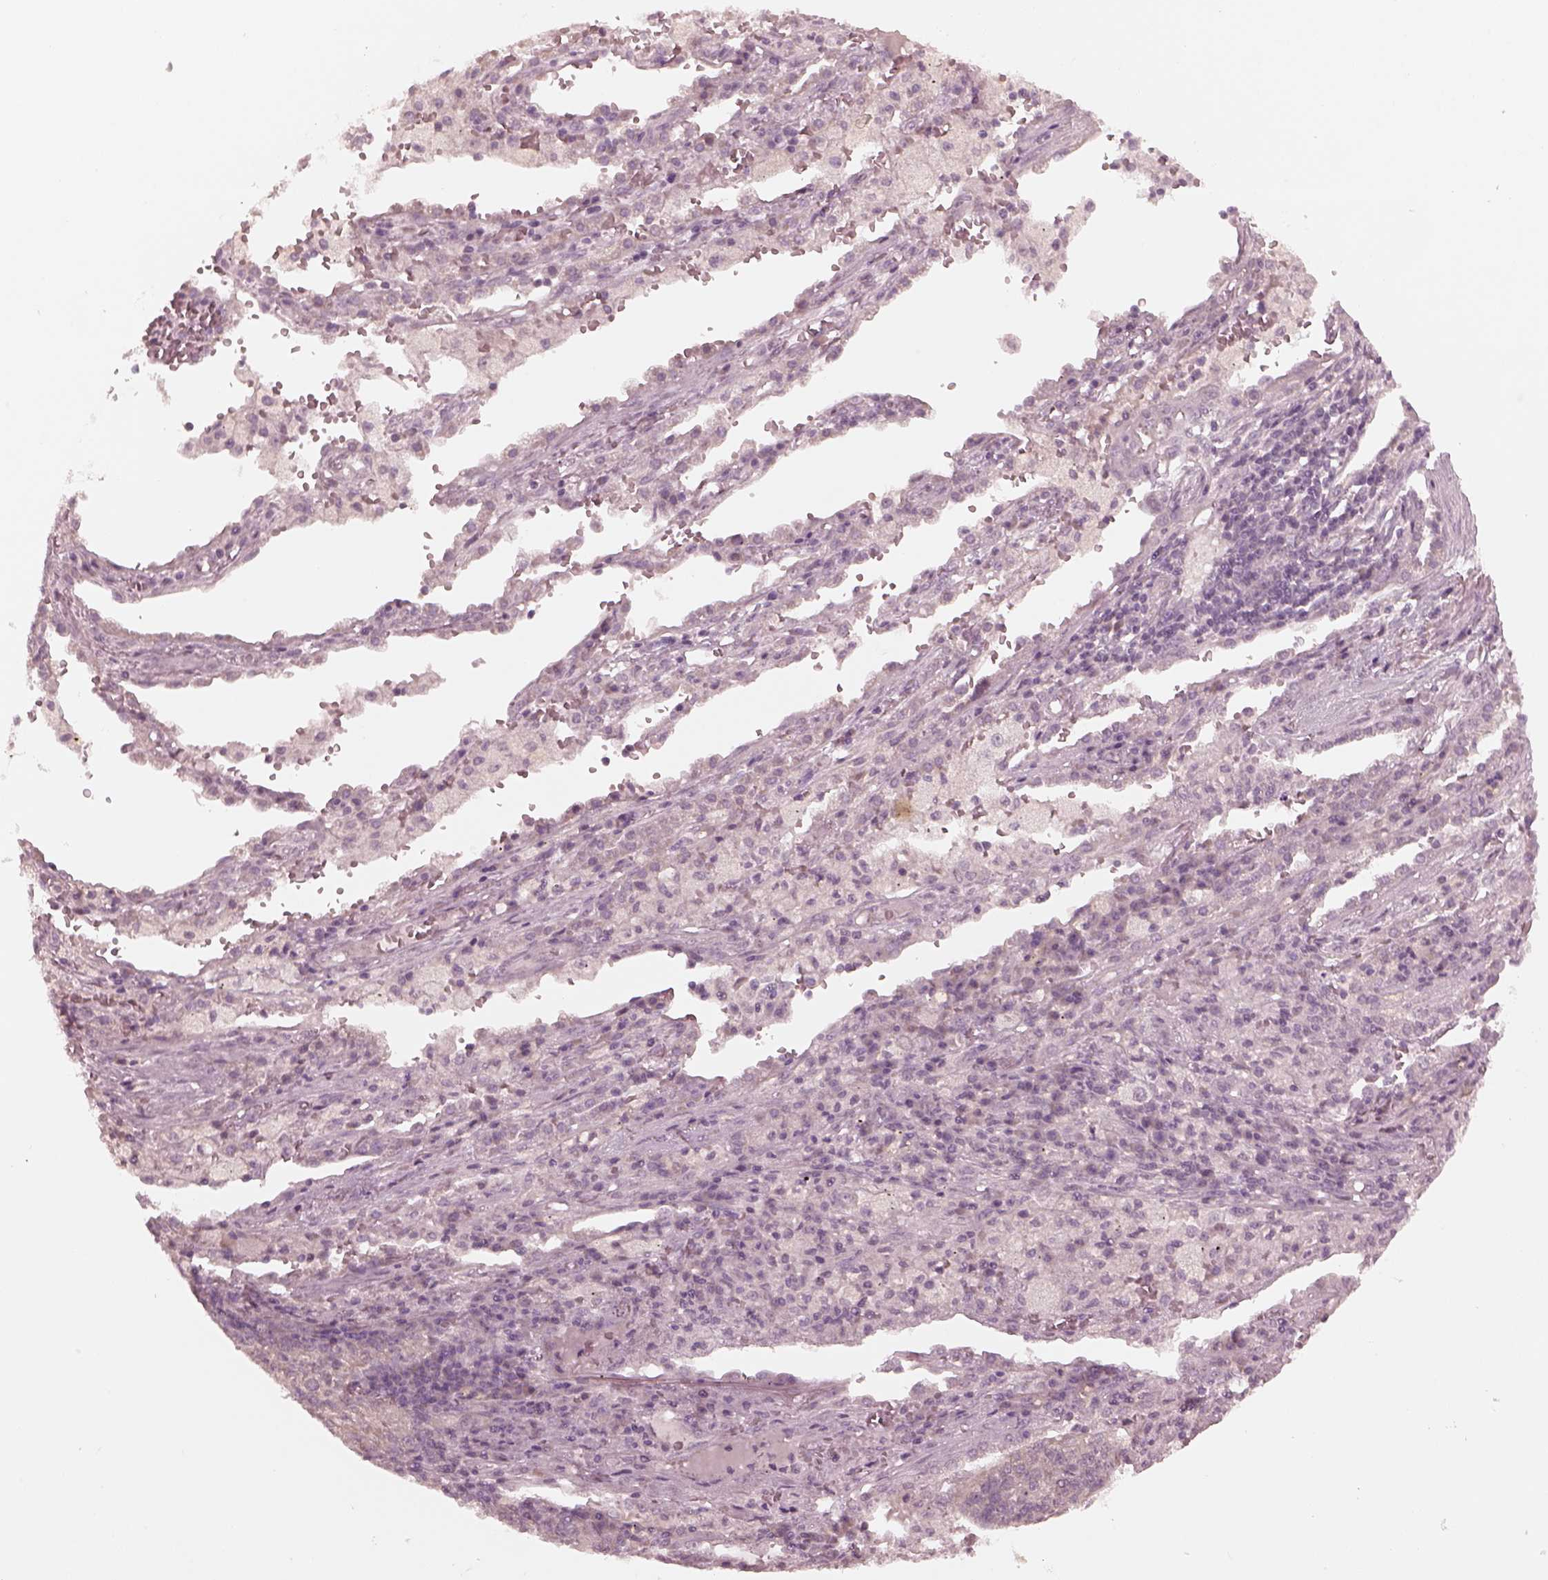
{"staining": {"intensity": "negative", "quantity": "none", "location": "none"}, "tissue": "lung cancer", "cell_type": "Tumor cells", "image_type": "cancer", "snomed": [{"axis": "morphology", "description": "Adenocarcinoma, NOS"}, {"axis": "topography", "description": "Lung"}], "caption": "Immunohistochemistry (IHC) image of human lung cancer stained for a protein (brown), which reveals no staining in tumor cells.", "gene": "RGS7", "patient": {"sex": "male", "age": 57}}